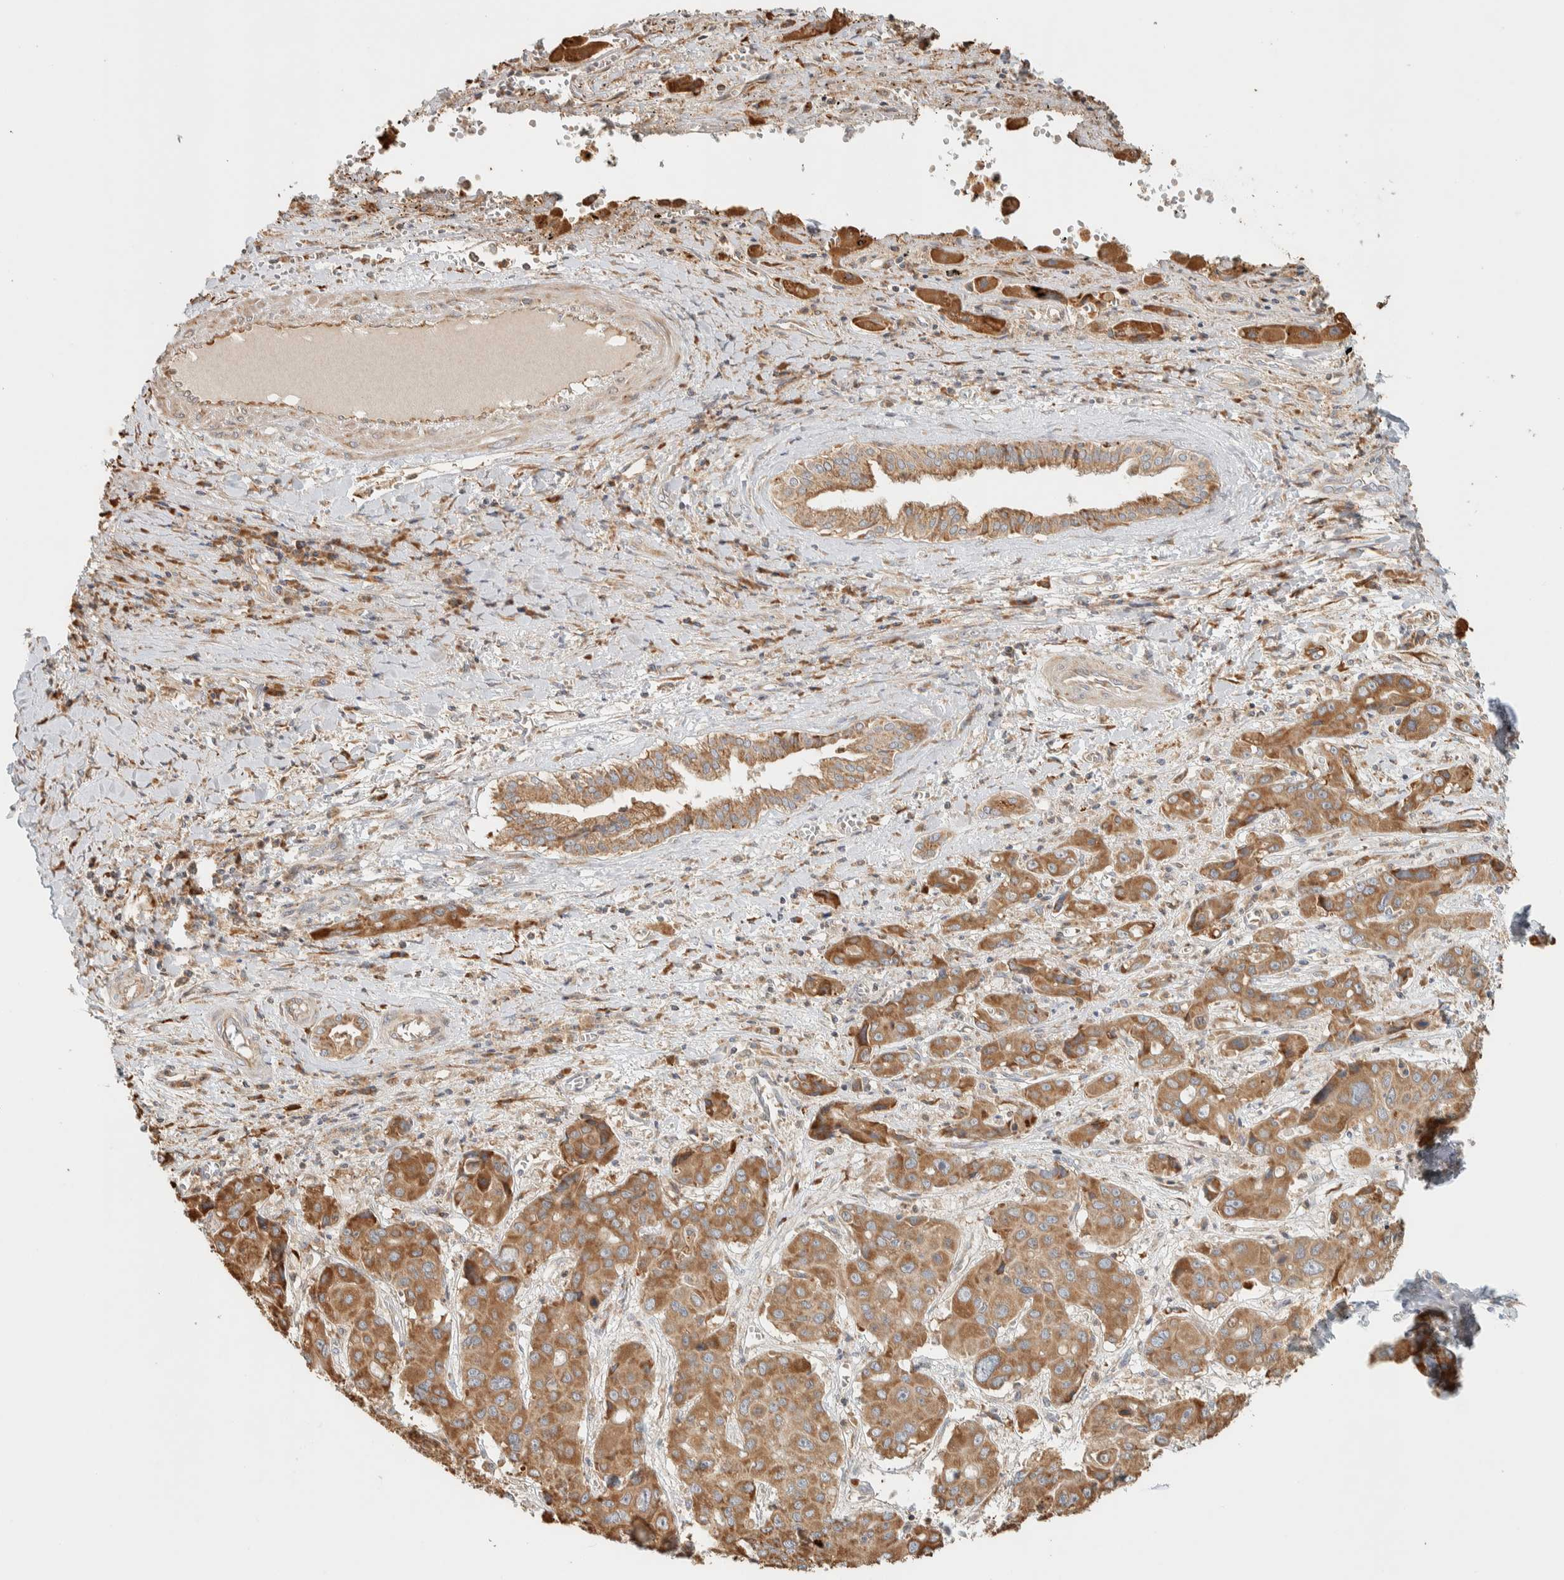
{"staining": {"intensity": "moderate", "quantity": ">75%", "location": "cytoplasmic/membranous"}, "tissue": "liver cancer", "cell_type": "Tumor cells", "image_type": "cancer", "snomed": [{"axis": "morphology", "description": "Cholangiocarcinoma"}, {"axis": "topography", "description": "Liver"}], "caption": "Immunohistochemistry of liver cancer (cholangiocarcinoma) shows medium levels of moderate cytoplasmic/membranous positivity in approximately >75% of tumor cells.", "gene": "RAB11FIP1", "patient": {"sex": "male", "age": 67}}